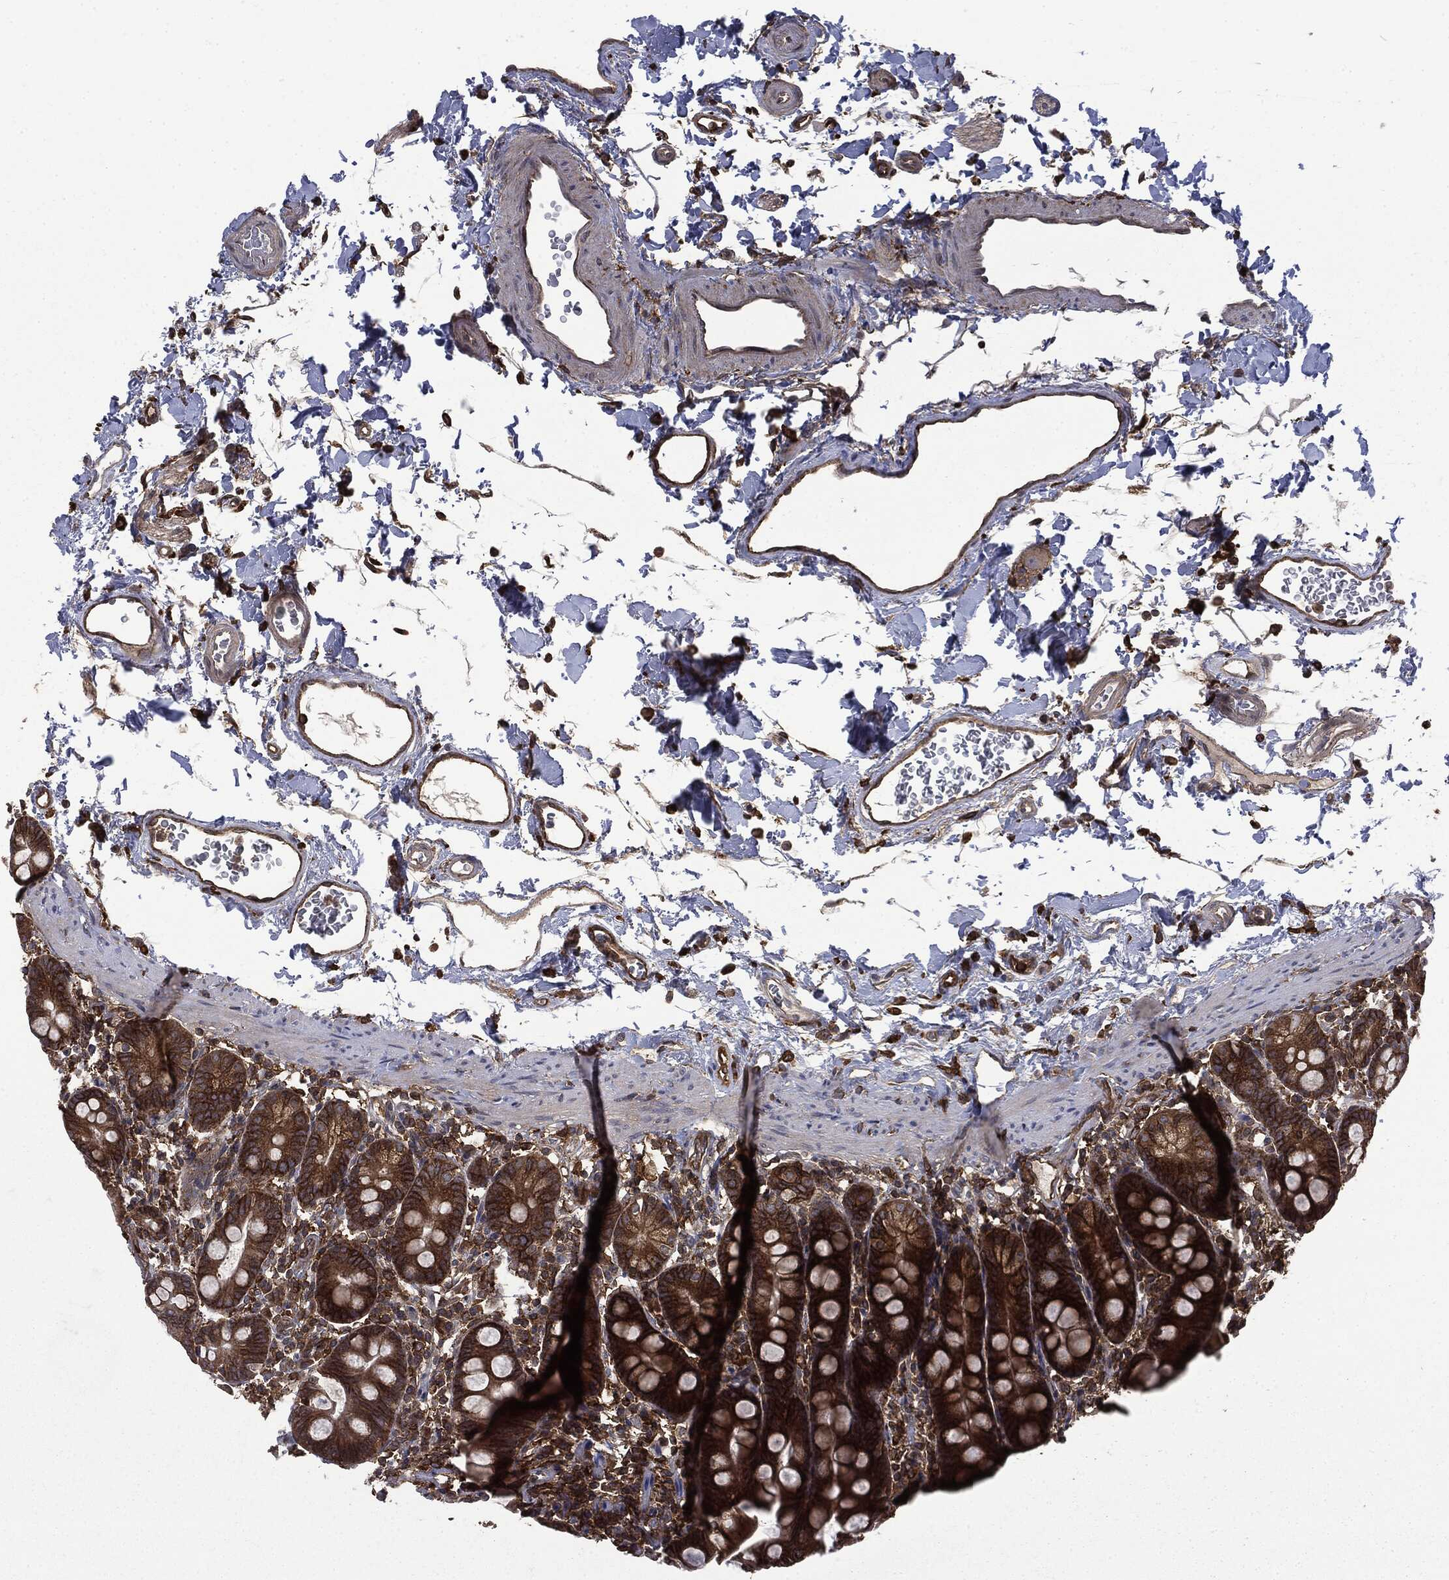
{"staining": {"intensity": "strong", "quantity": ">75%", "location": "cytoplasmic/membranous"}, "tissue": "small intestine", "cell_type": "Glandular cells", "image_type": "normal", "snomed": [{"axis": "morphology", "description": "Normal tissue, NOS"}, {"axis": "topography", "description": "Small intestine"}], "caption": "Small intestine stained for a protein (brown) displays strong cytoplasmic/membranous positive expression in about >75% of glandular cells.", "gene": "SNX5", "patient": {"sex": "female", "age": 44}}